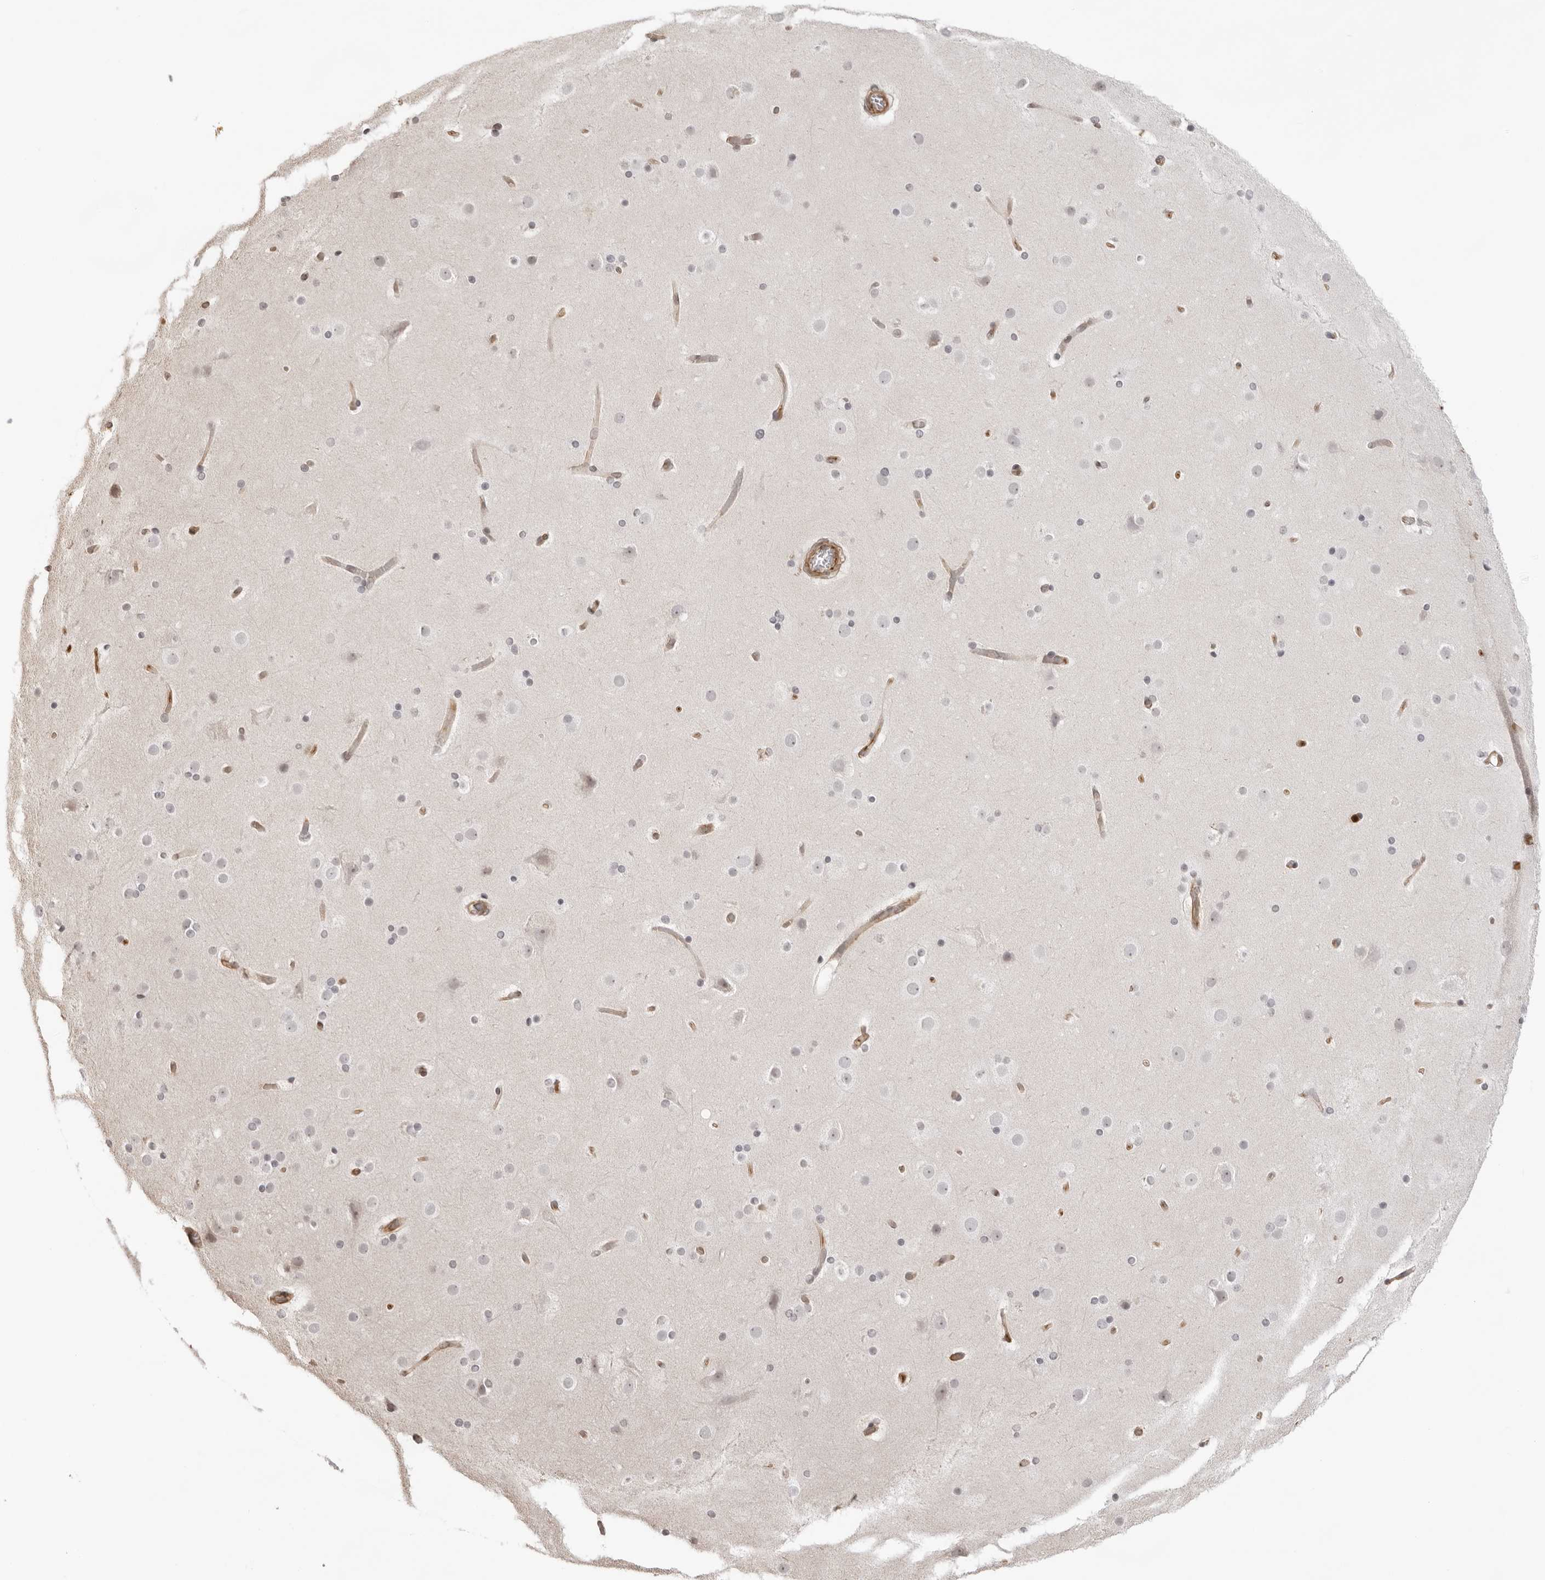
{"staining": {"intensity": "moderate", "quantity": ">75%", "location": "cytoplasmic/membranous"}, "tissue": "cerebral cortex", "cell_type": "Endothelial cells", "image_type": "normal", "snomed": [{"axis": "morphology", "description": "Normal tissue, NOS"}, {"axis": "topography", "description": "Cerebral cortex"}], "caption": "High-power microscopy captured an immunohistochemistry (IHC) histopathology image of unremarkable cerebral cortex, revealing moderate cytoplasmic/membranous positivity in about >75% of endothelial cells.", "gene": "DYNLT5", "patient": {"sex": "male", "age": 57}}